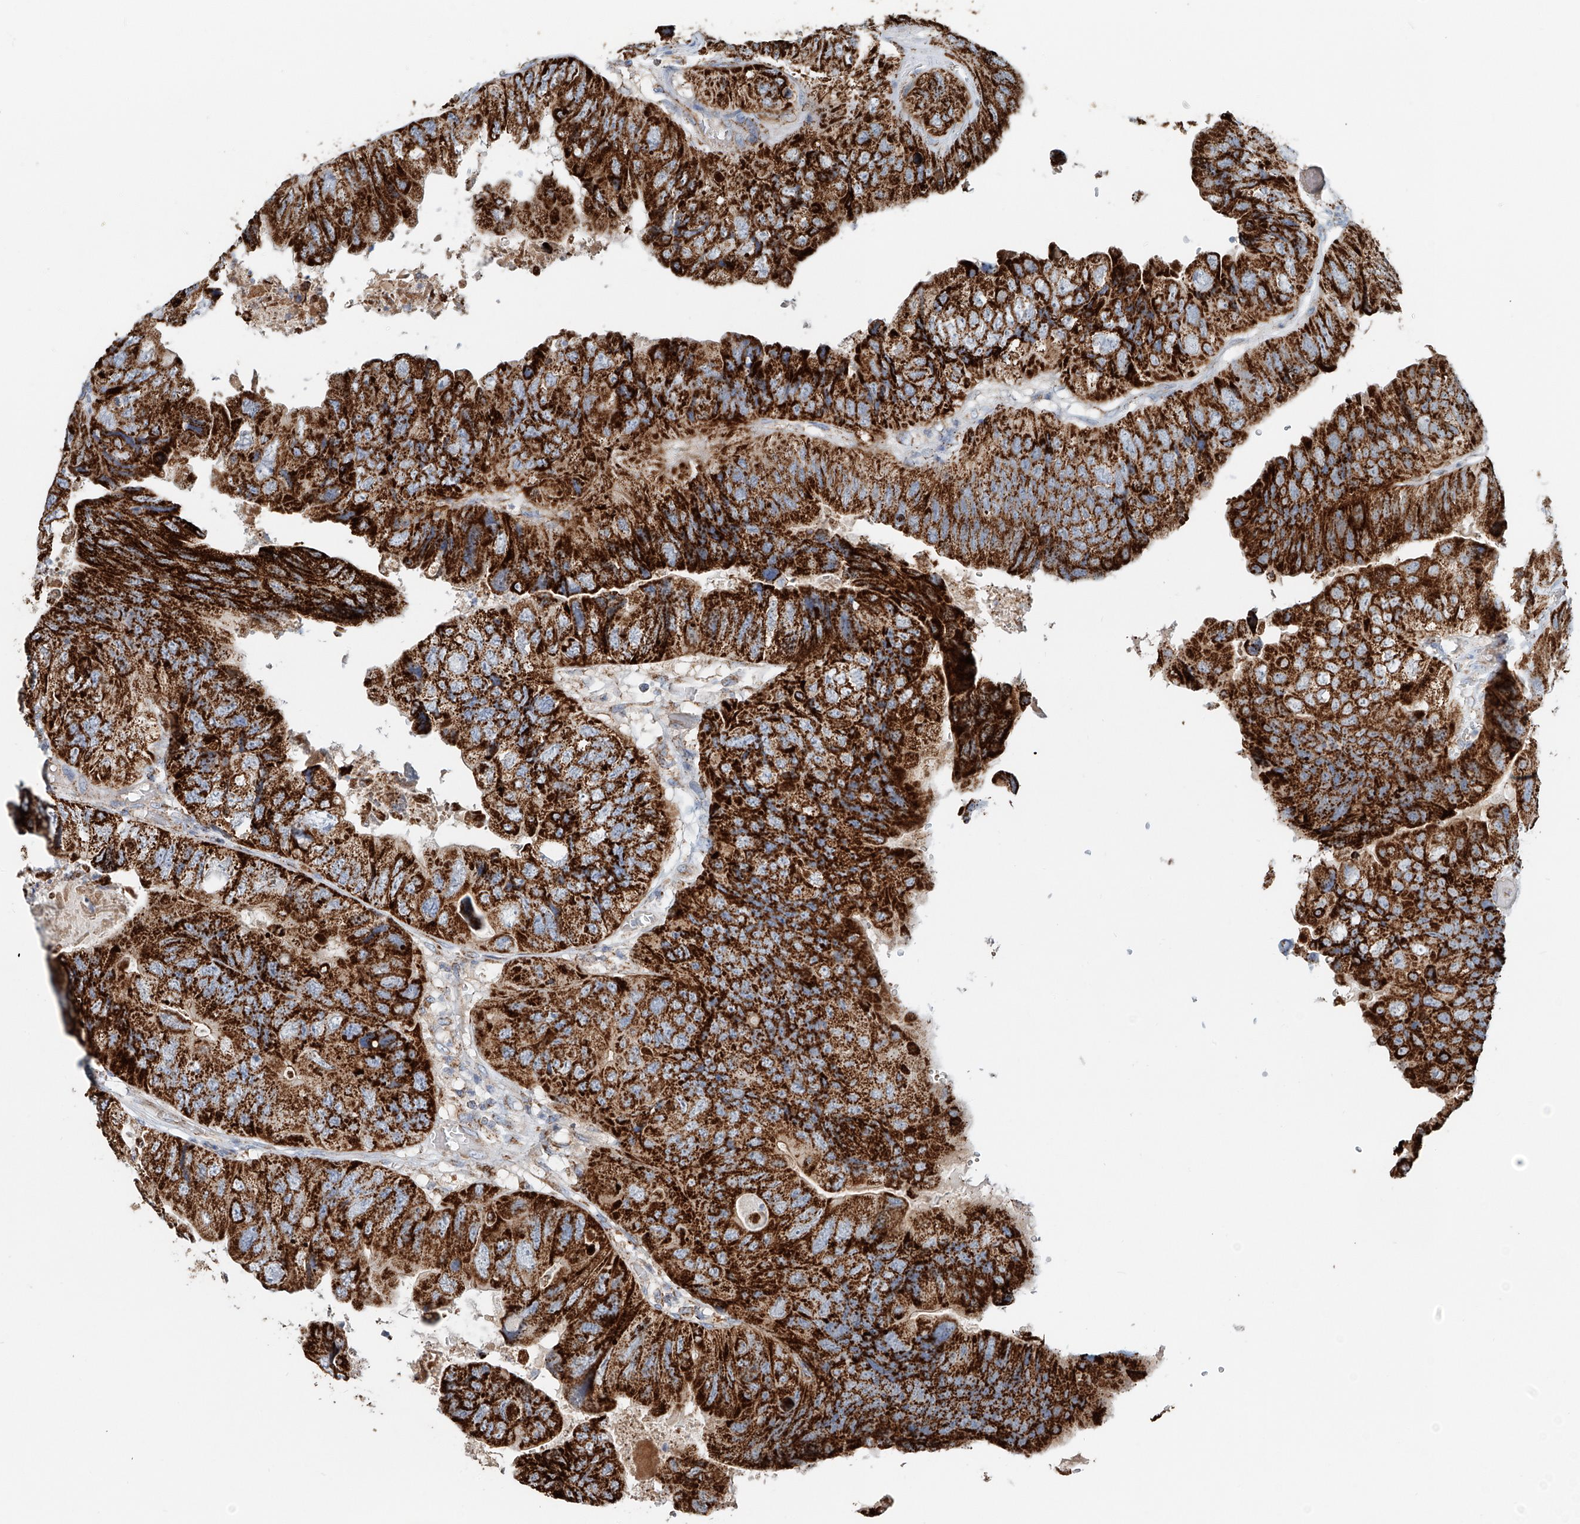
{"staining": {"intensity": "strong", "quantity": ">75%", "location": "cytoplasmic/membranous"}, "tissue": "colorectal cancer", "cell_type": "Tumor cells", "image_type": "cancer", "snomed": [{"axis": "morphology", "description": "Adenocarcinoma, NOS"}, {"axis": "topography", "description": "Rectum"}], "caption": "The image displays immunohistochemical staining of colorectal cancer (adenocarcinoma). There is strong cytoplasmic/membranous expression is appreciated in approximately >75% of tumor cells.", "gene": "CARD10", "patient": {"sex": "male", "age": 63}}